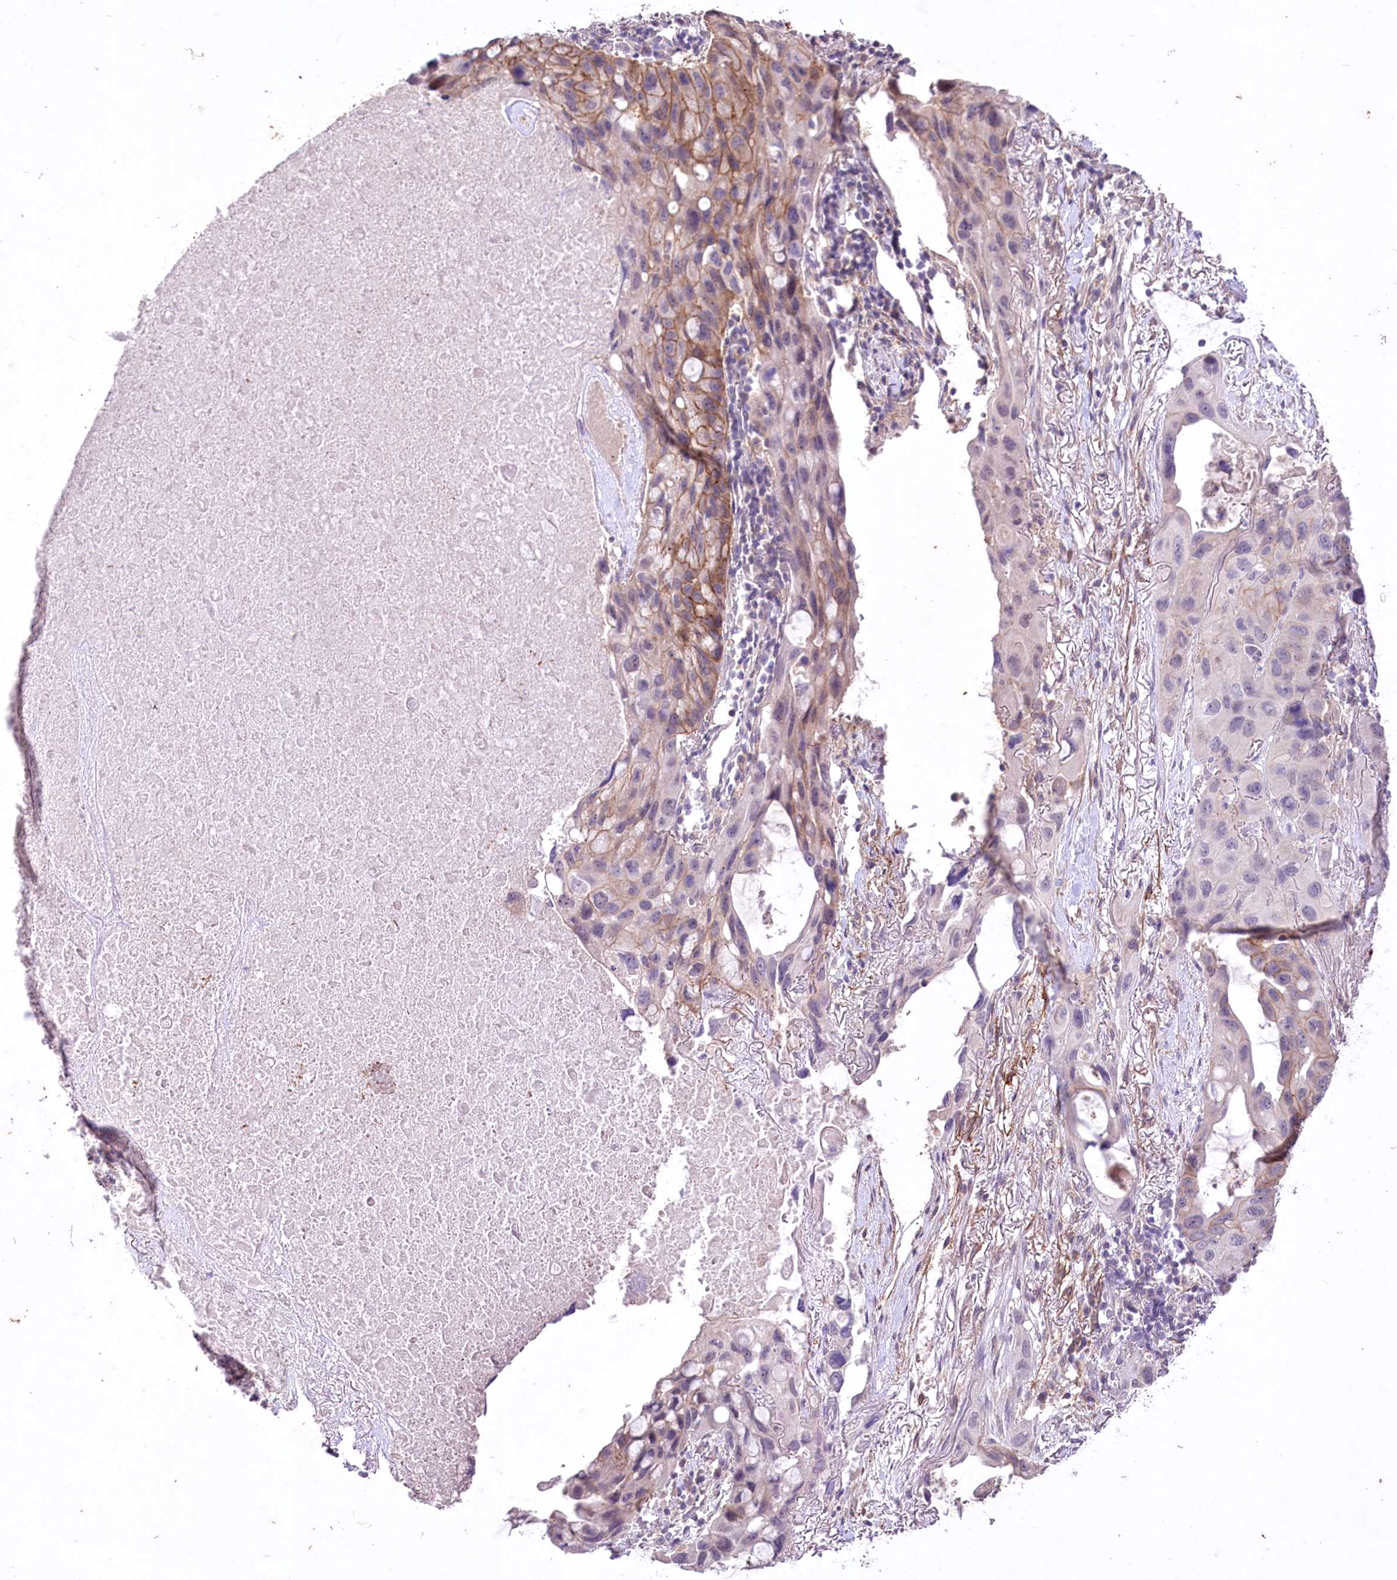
{"staining": {"intensity": "moderate", "quantity": "<25%", "location": "cytoplasmic/membranous"}, "tissue": "lung cancer", "cell_type": "Tumor cells", "image_type": "cancer", "snomed": [{"axis": "morphology", "description": "Squamous cell carcinoma, NOS"}, {"axis": "topography", "description": "Lung"}], "caption": "A brown stain labels moderate cytoplasmic/membranous positivity of a protein in human lung cancer tumor cells. Nuclei are stained in blue.", "gene": "ENPP1", "patient": {"sex": "female", "age": 73}}